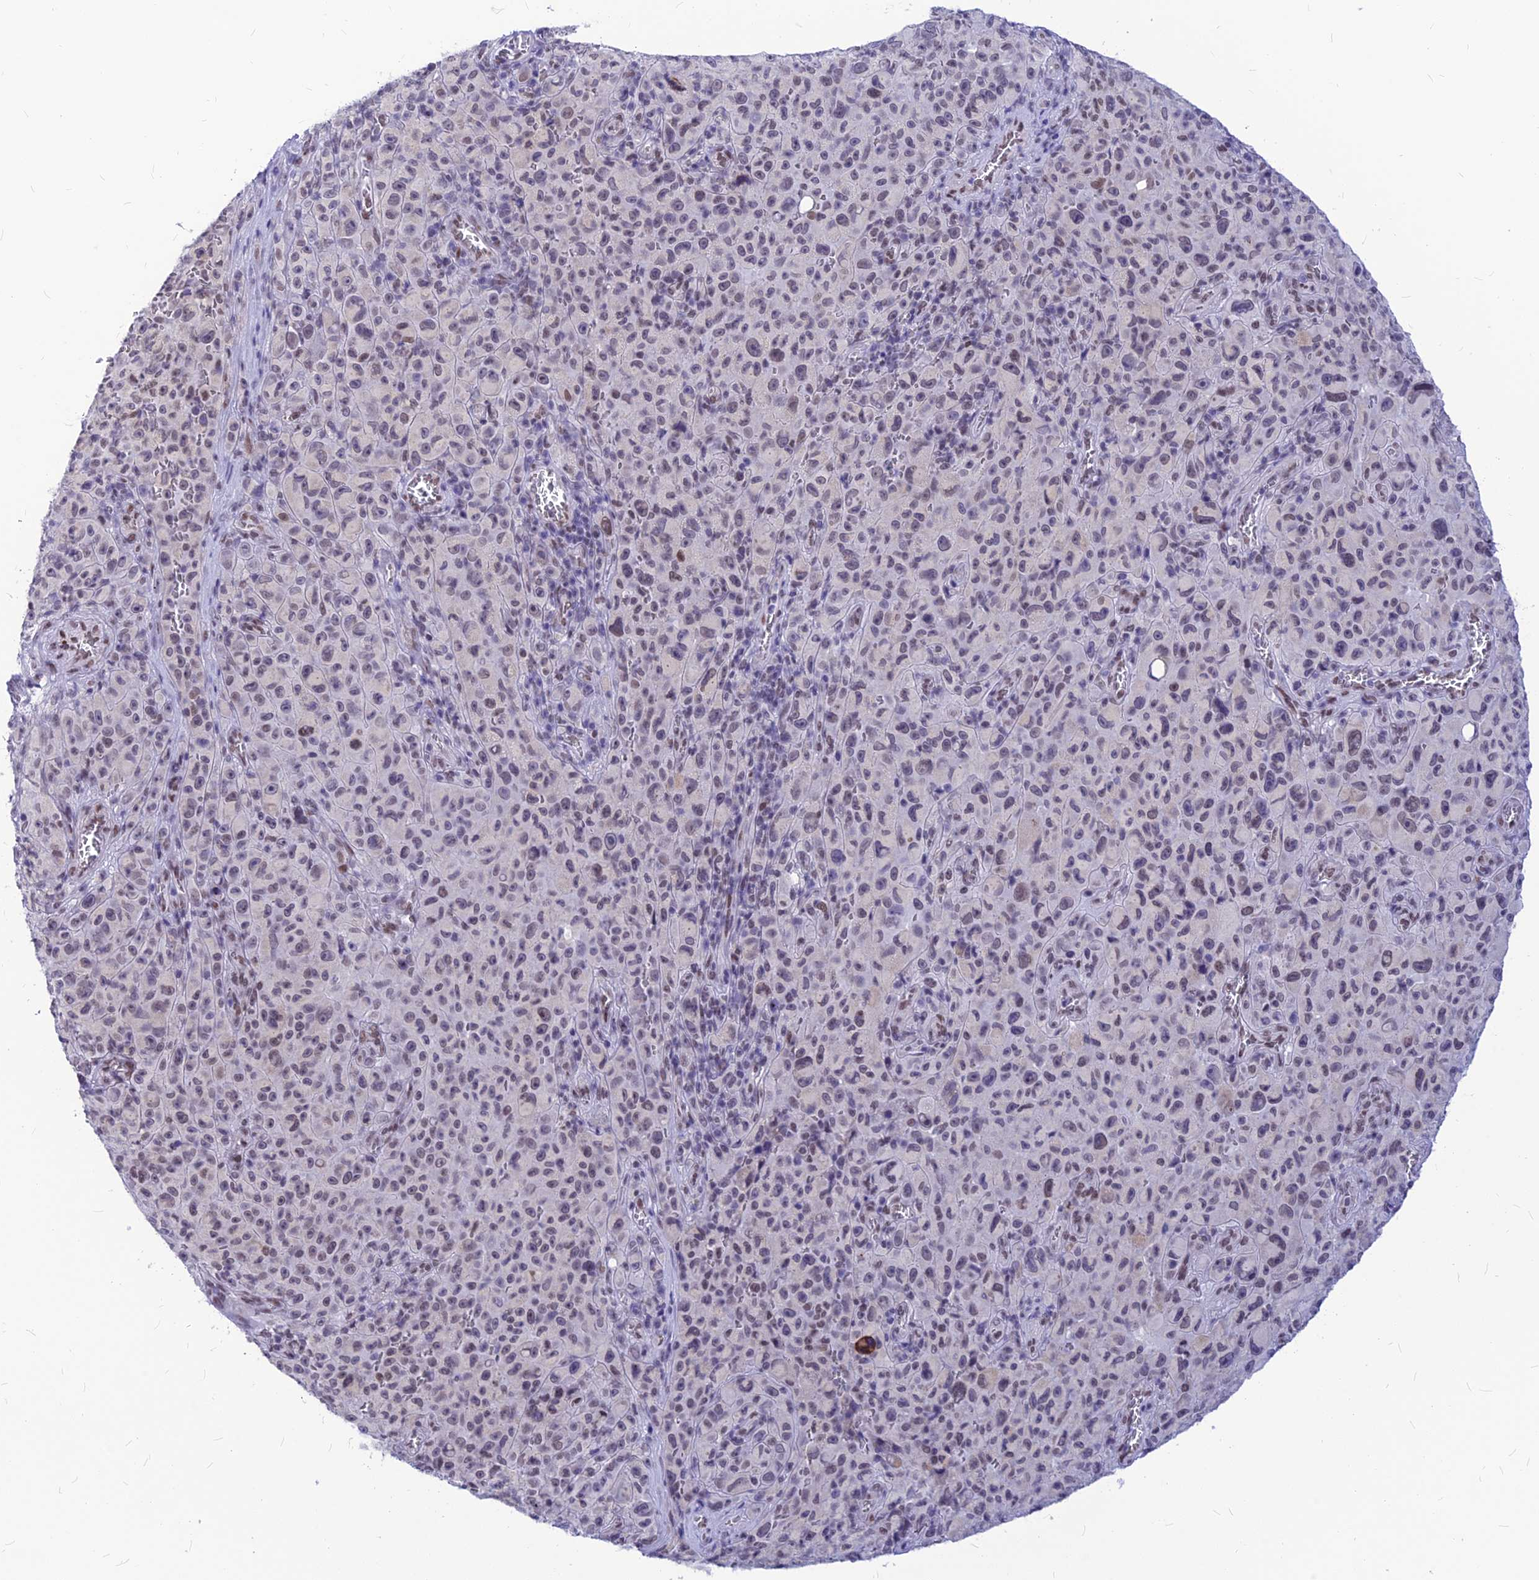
{"staining": {"intensity": "weak", "quantity": "<25%", "location": "nuclear"}, "tissue": "melanoma", "cell_type": "Tumor cells", "image_type": "cancer", "snomed": [{"axis": "morphology", "description": "Malignant melanoma, NOS"}, {"axis": "topography", "description": "Skin"}], "caption": "The micrograph displays no staining of tumor cells in melanoma.", "gene": "KCTD13", "patient": {"sex": "female", "age": 82}}